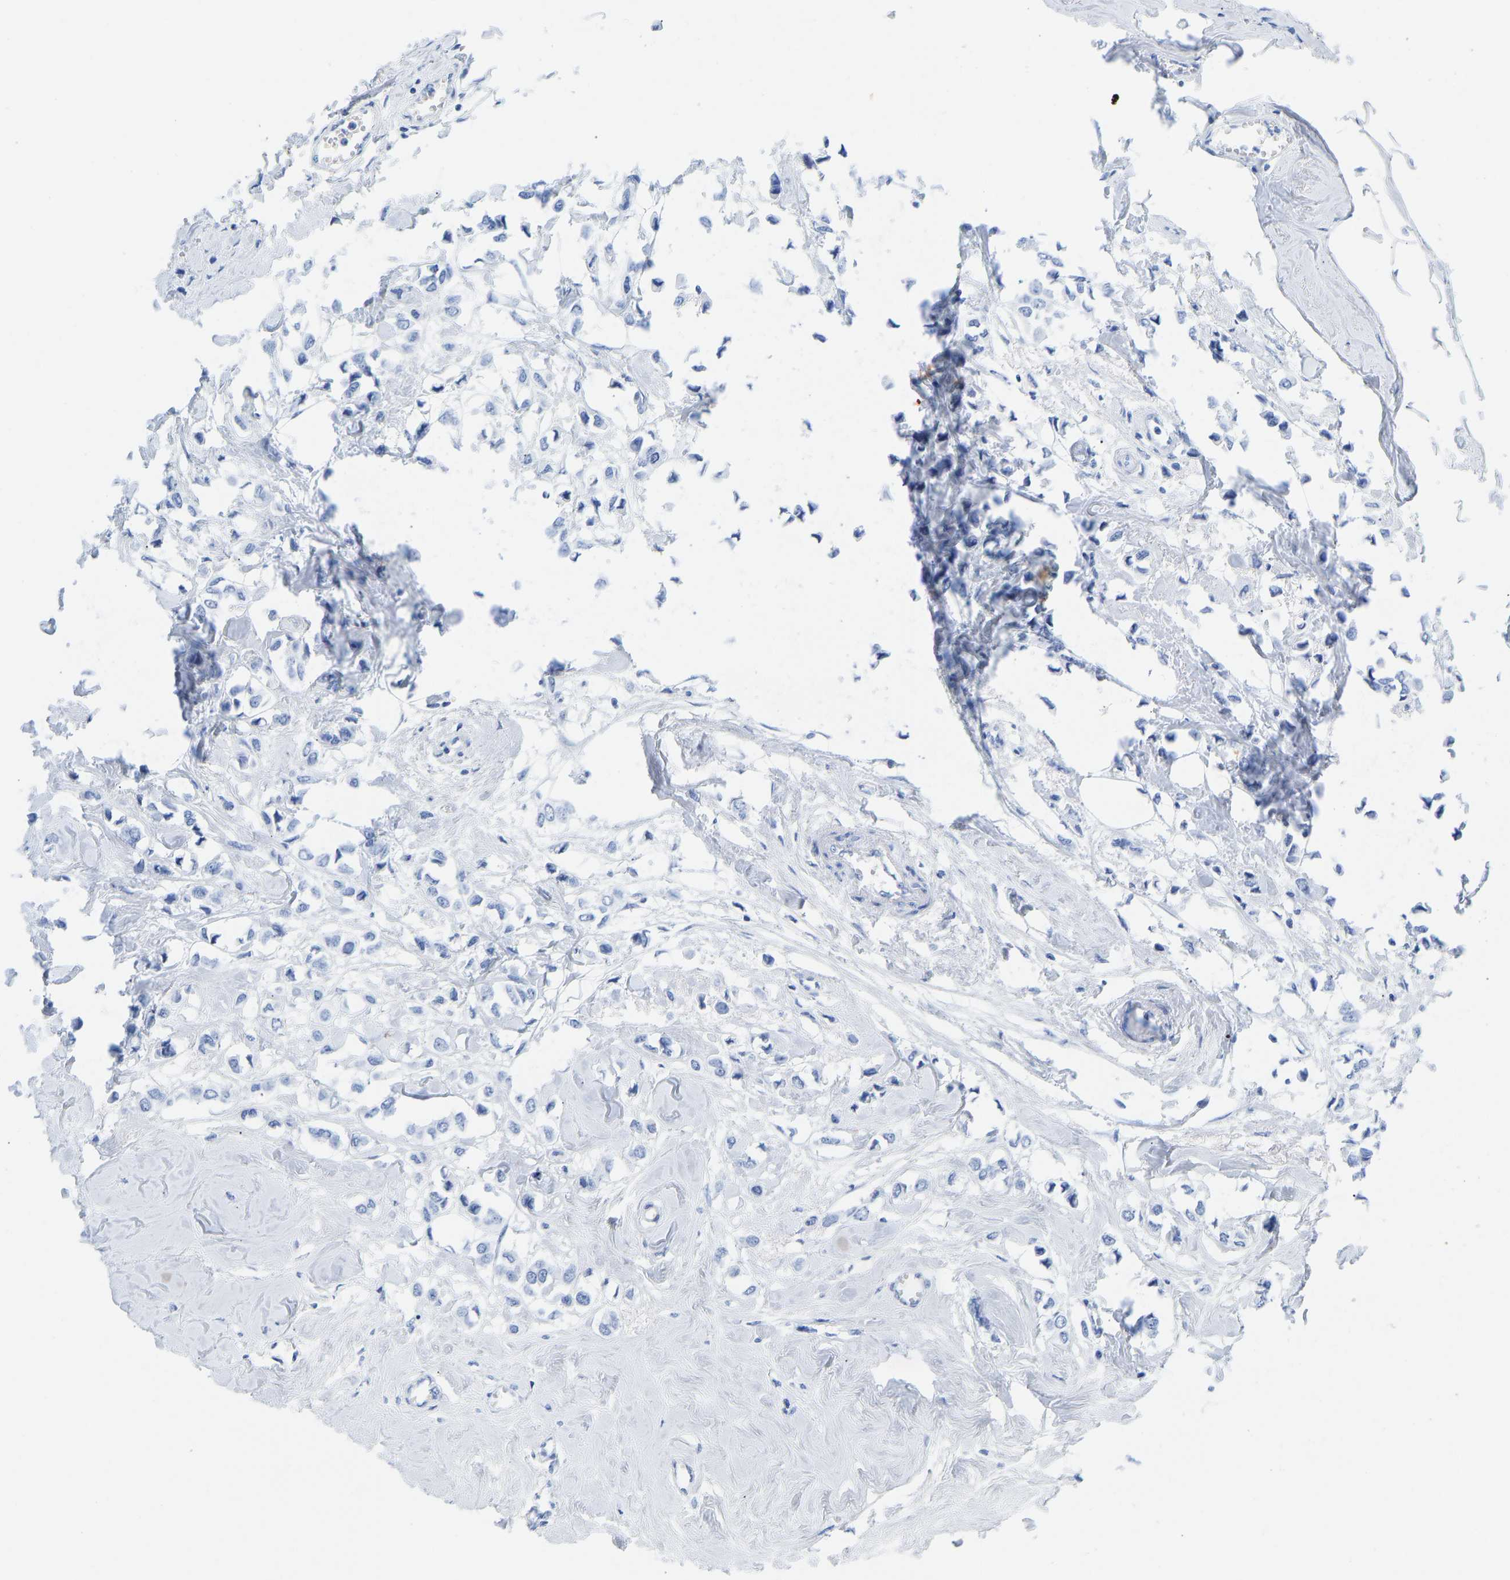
{"staining": {"intensity": "negative", "quantity": "none", "location": "none"}, "tissue": "breast cancer", "cell_type": "Tumor cells", "image_type": "cancer", "snomed": [{"axis": "morphology", "description": "Lobular carcinoma"}, {"axis": "topography", "description": "Breast"}], "caption": "This is an immunohistochemistry photomicrograph of human breast cancer (lobular carcinoma). There is no staining in tumor cells.", "gene": "ELMO2", "patient": {"sex": "female", "age": 51}}